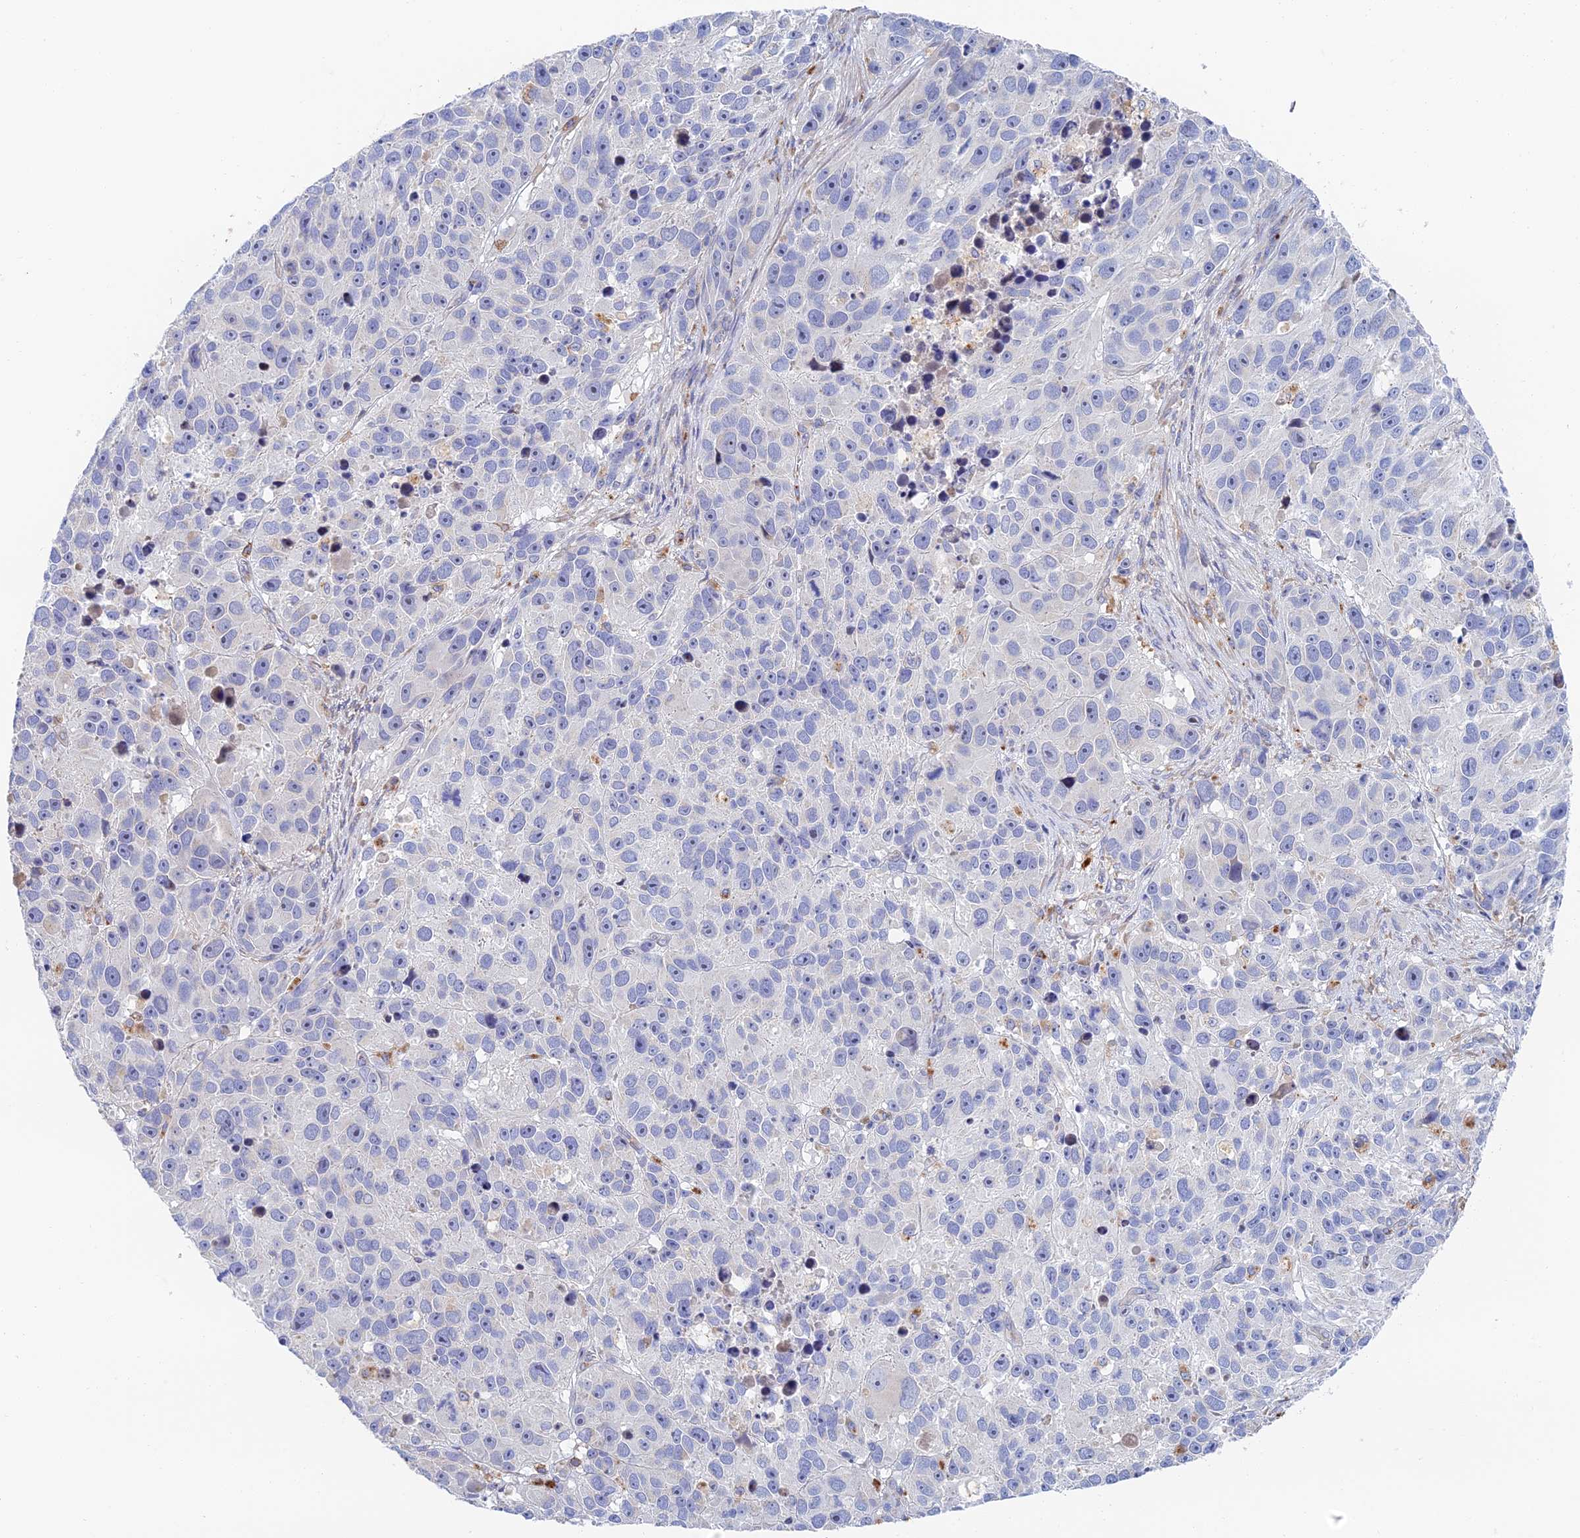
{"staining": {"intensity": "negative", "quantity": "none", "location": "none"}, "tissue": "melanoma", "cell_type": "Tumor cells", "image_type": "cancer", "snomed": [{"axis": "morphology", "description": "Malignant melanoma, NOS"}, {"axis": "topography", "description": "Skin"}], "caption": "A micrograph of human melanoma is negative for staining in tumor cells. The staining was performed using DAB to visualize the protein expression in brown, while the nuclei were stained in blue with hematoxylin (Magnification: 20x).", "gene": "RPGRIP1L", "patient": {"sex": "male", "age": 84}}